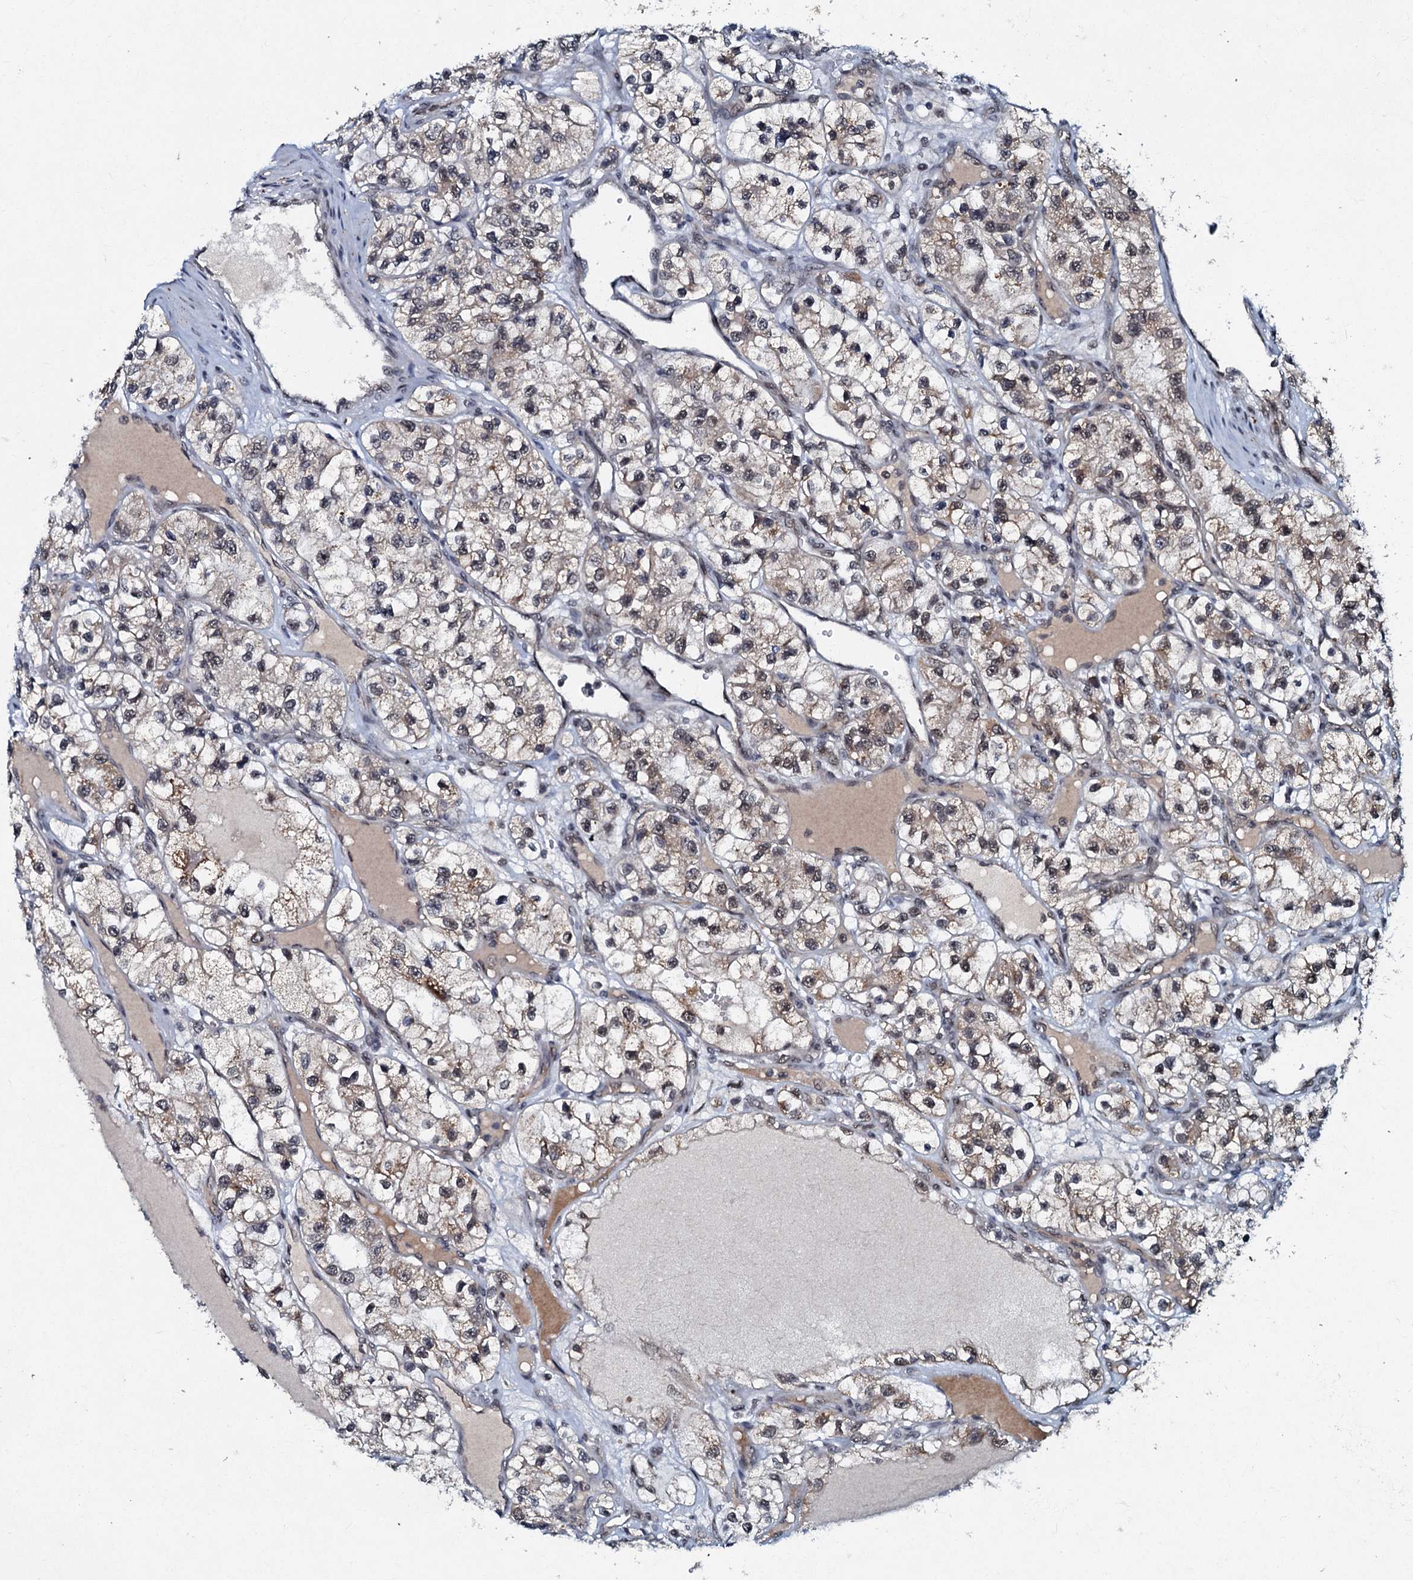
{"staining": {"intensity": "moderate", "quantity": "<25%", "location": "cytoplasmic/membranous,nuclear"}, "tissue": "renal cancer", "cell_type": "Tumor cells", "image_type": "cancer", "snomed": [{"axis": "morphology", "description": "Adenocarcinoma, NOS"}, {"axis": "topography", "description": "Kidney"}], "caption": "Immunohistochemistry (IHC) photomicrograph of neoplastic tissue: adenocarcinoma (renal) stained using immunohistochemistry (IHC) demonstrates low levels of moderate protein expression localized specifically in the cytoplasmic/membranous and nuclear of tumor cells, appearing as a cytoplasmic/membranous and nuclear brown color.", "gene": "C18orf32", "patient": {"sex": "female", "age": 57}}